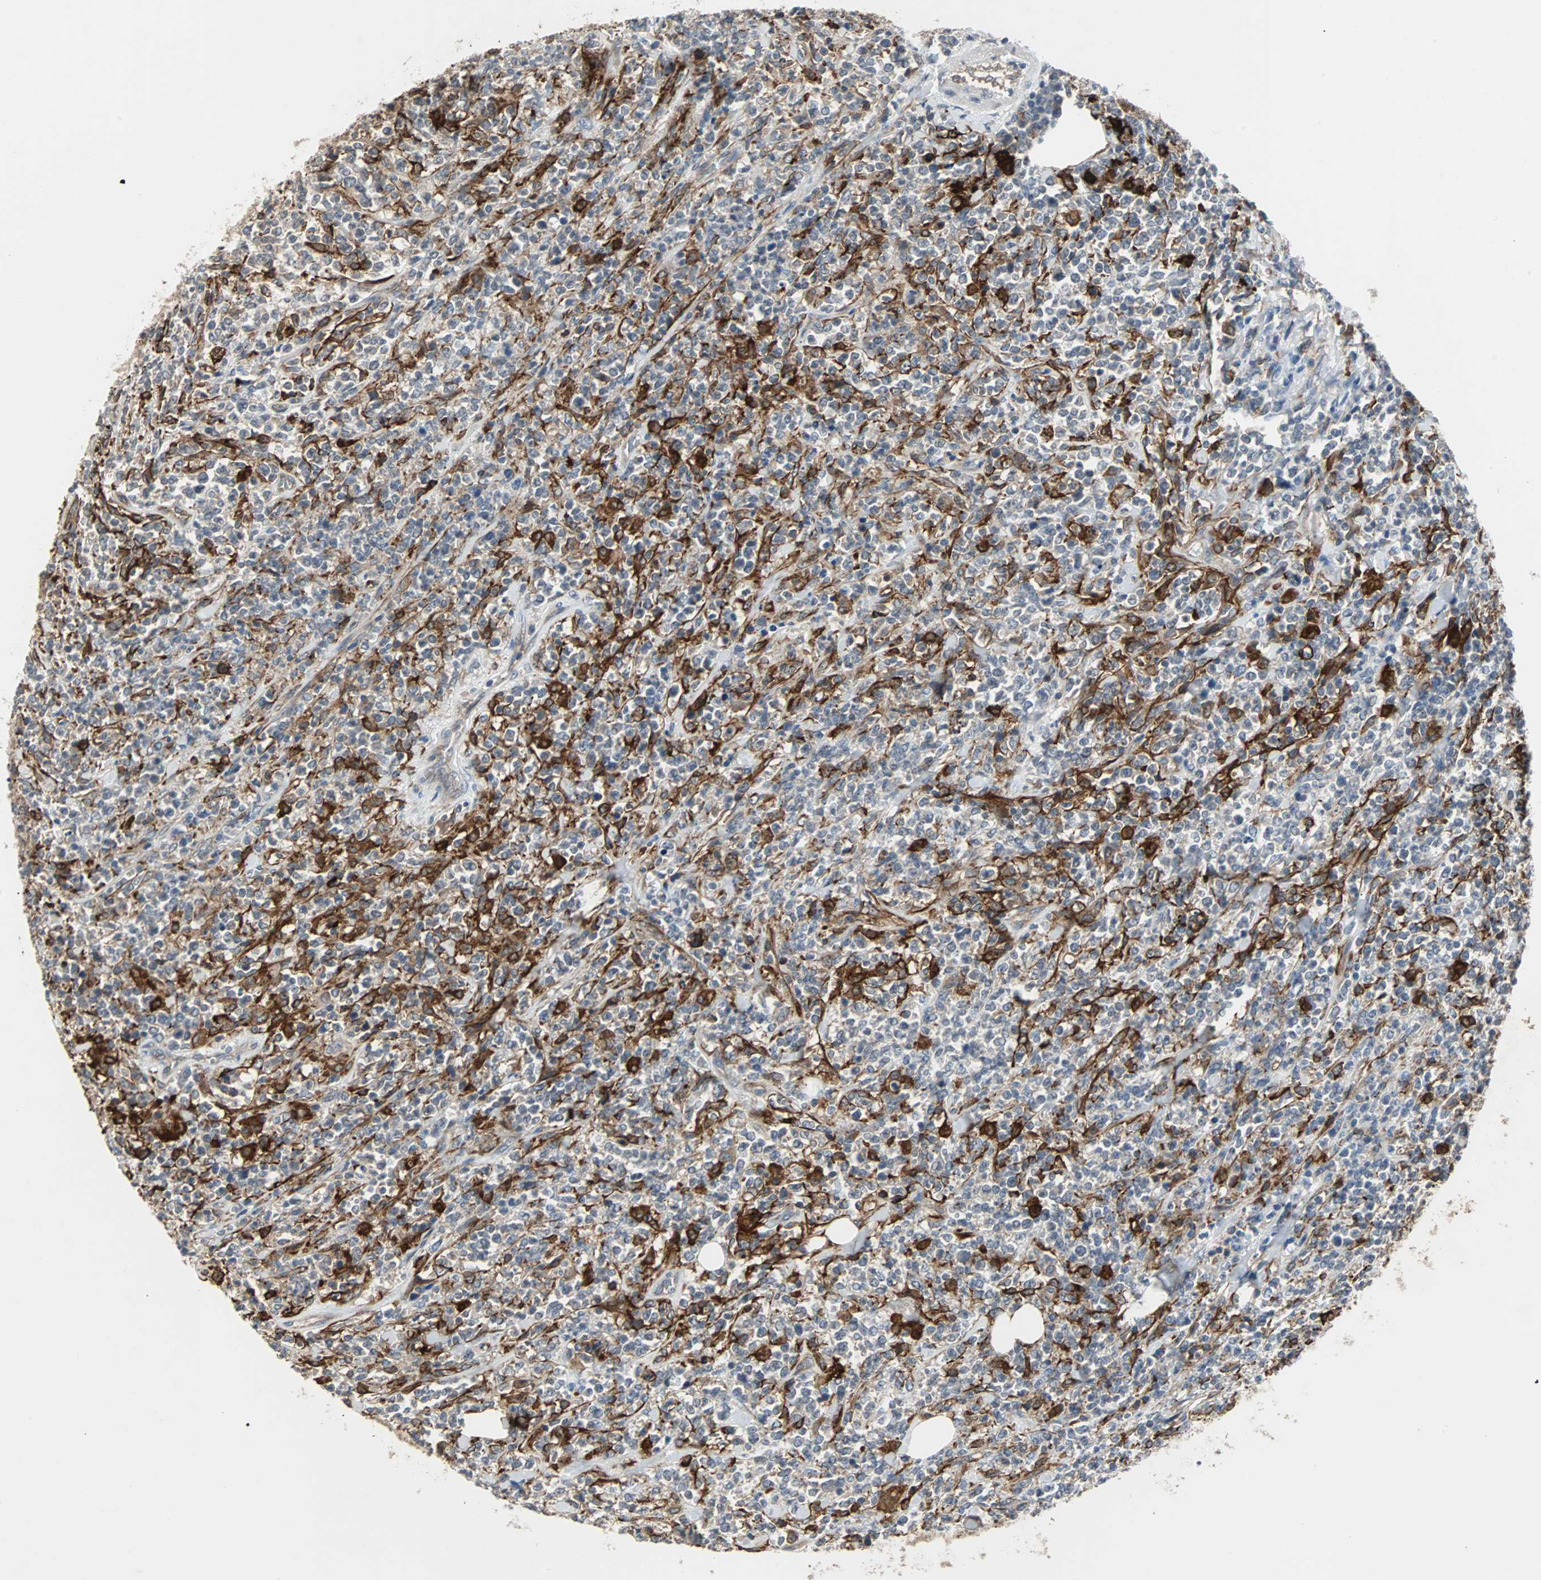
{"staining": {"intensity": "negative", "quantity": "none", "location": "none"}, "tissue": "lymphoma", "cell_type": "Tumor cells", "image_type": "cancer", "snomed": [{"axis": "morphology", "description": "Malignant lymphoma, non-Hodgkin's type, High grade"}, {"axis": "topography", "description": "Soft tissue"}], "caption": "IHC micrograph of neoplastic tissue: lymphoma stained with DAB demonstrates no significant protein expression in tumor cells.", "gene": "CMC2", "patient": {"sex": "male", "age": 18}}